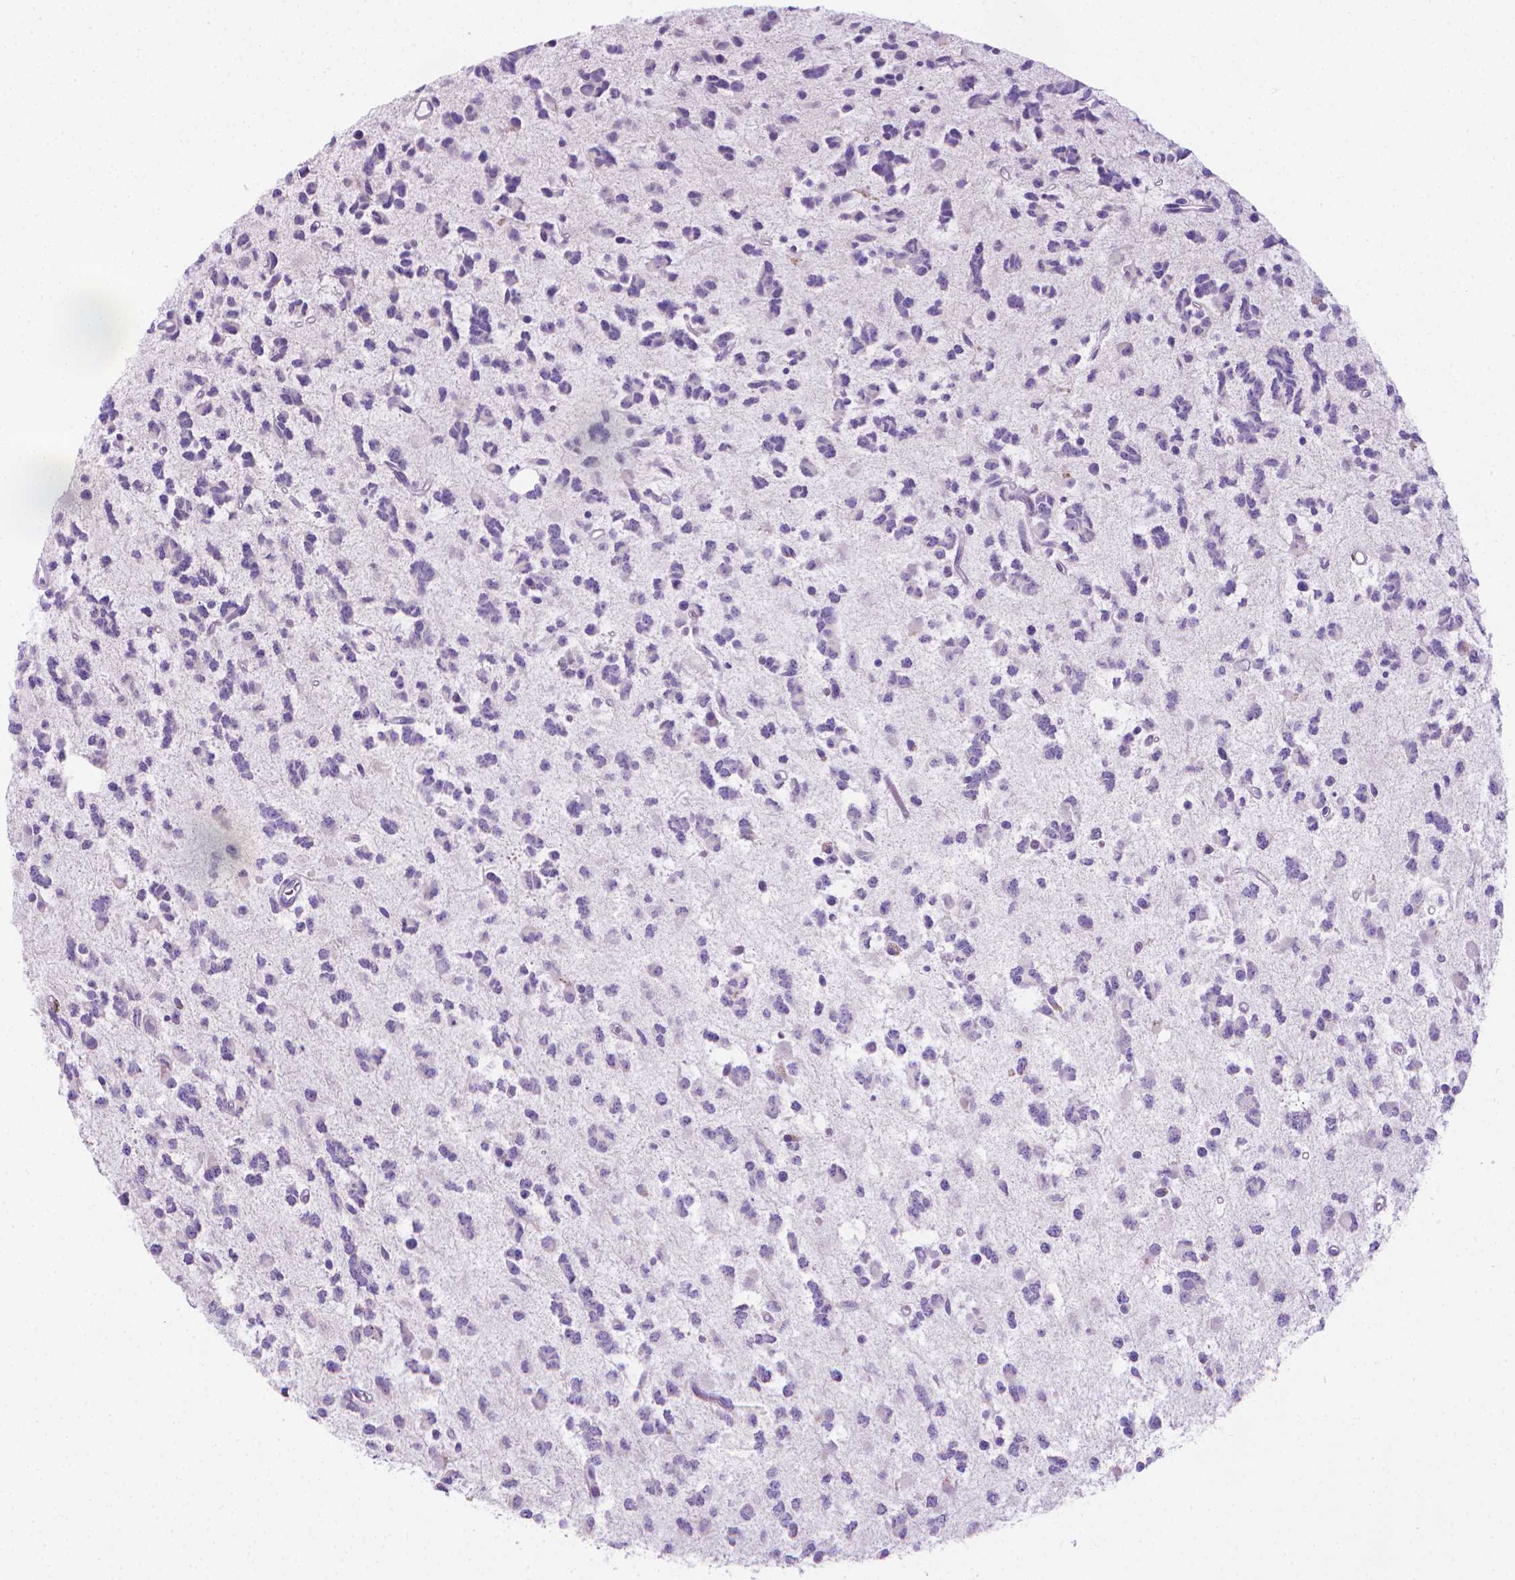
{"staining": {"intensity": "negative", "quantity": "none", "location": "none"}, "tissue": "glioma", "cell_type": "Tumor cells", "image_type": "cancer", "snomed": [{"axis": "morphology", "description": "Glioma, malignant, Low grade"}, {"axis": "topography", "description": "Brain"}], "caption": "Malignant glioma (low-grade) was stained to show a protein in brown. There is no significant staining in tumor cells.", "gene": "SPAG6", "patient": {"sex": "female", "age": 45}}